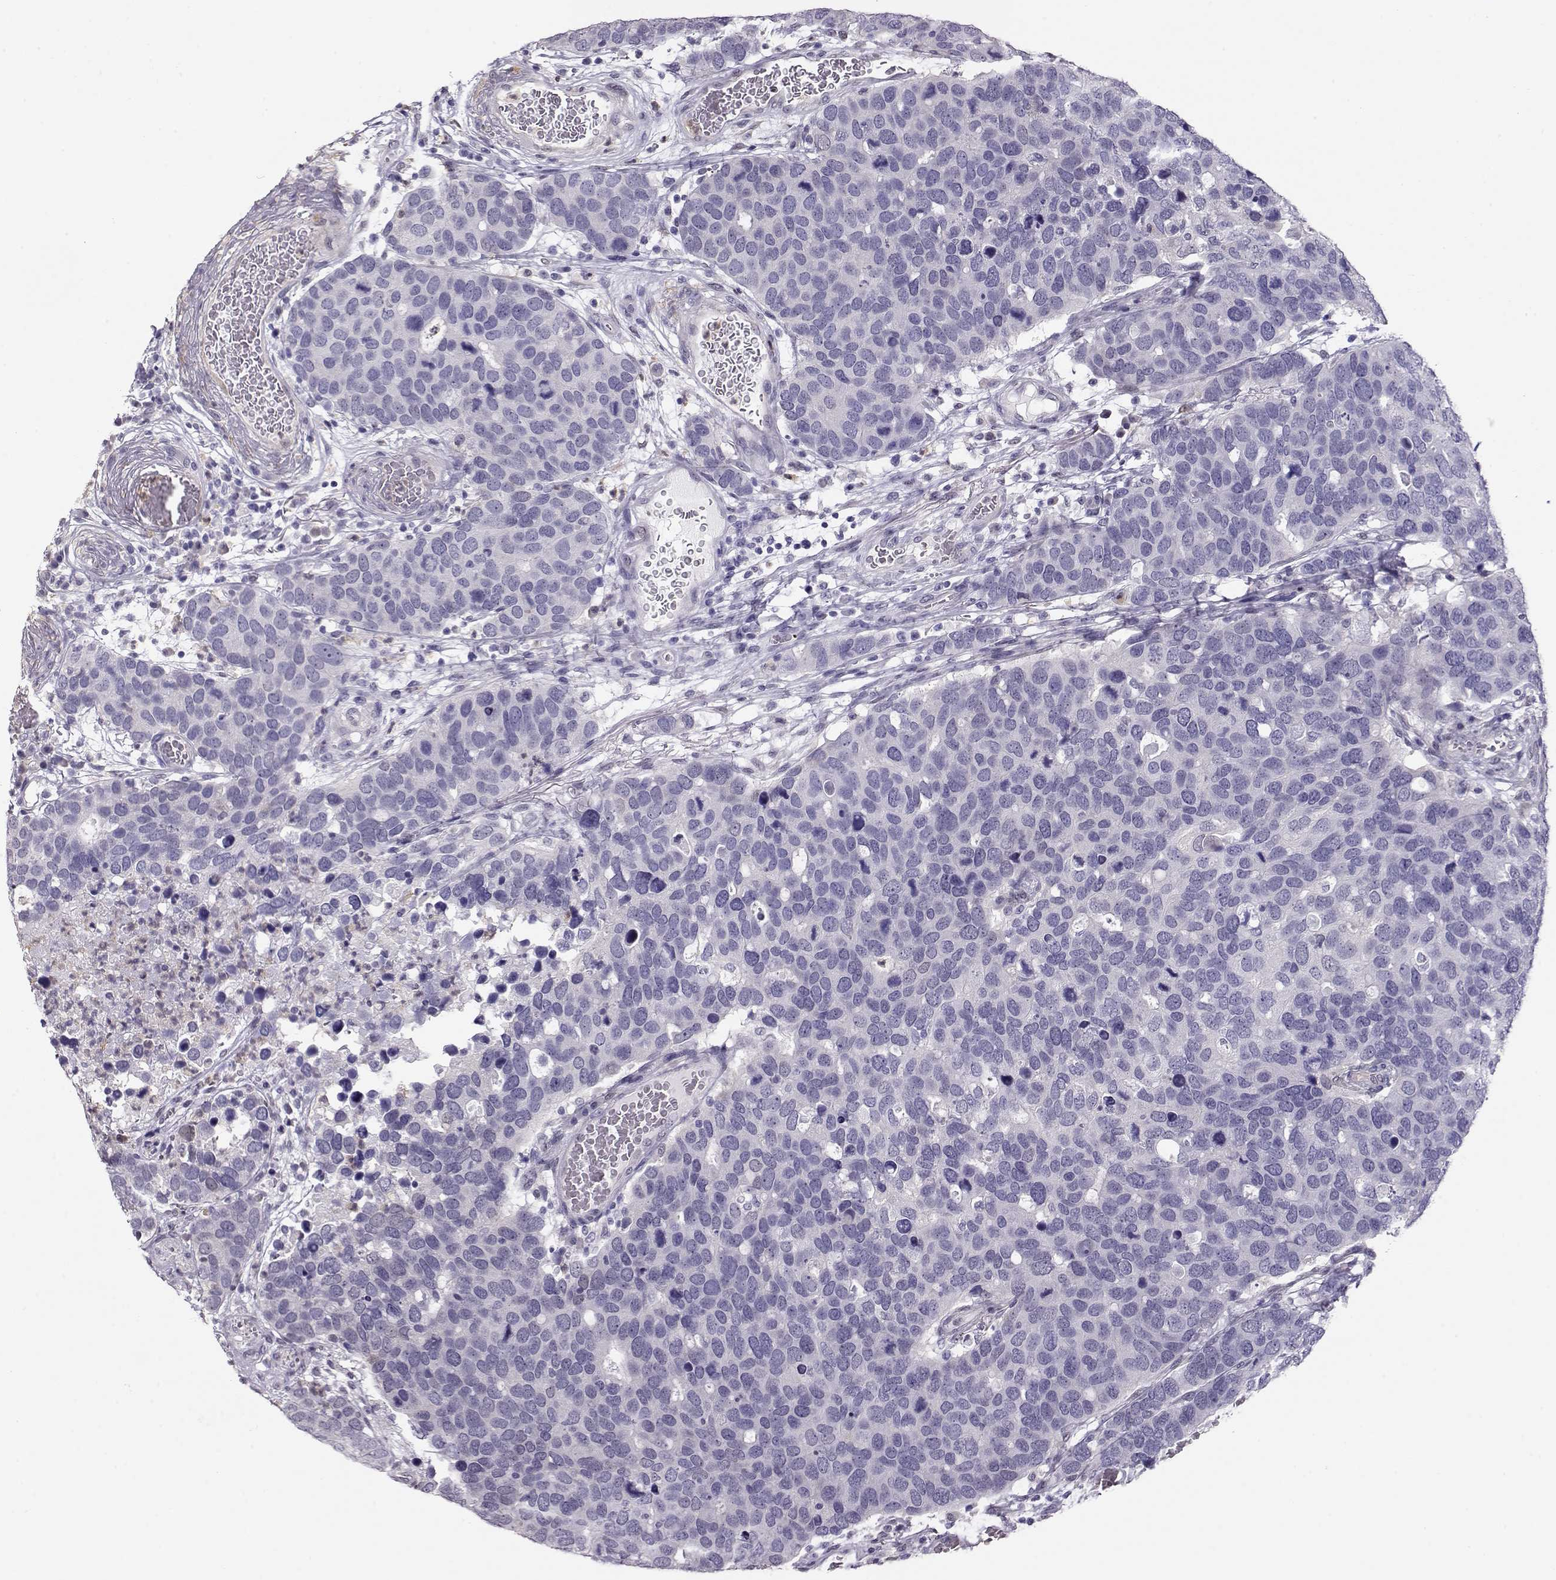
{"staining": {"intensity": "negative", "quantity": "none", "location": "none"}, "tissue": "breast cancer", "cell_type": "Tumor cells", "image_type": "cancer", "snomed": [{"axis": "morphology", "description": "Duct carcinoma"}, {"axis": "topography", "description": "Breast"}], "caption": "A high-resolution image shows immunohistochemistry (IHC) staining of breast cancer, which exhibits no significant staining in tumor cells.", "gene": "CCR8", "patient": {"sex": "female", "age": 83}}